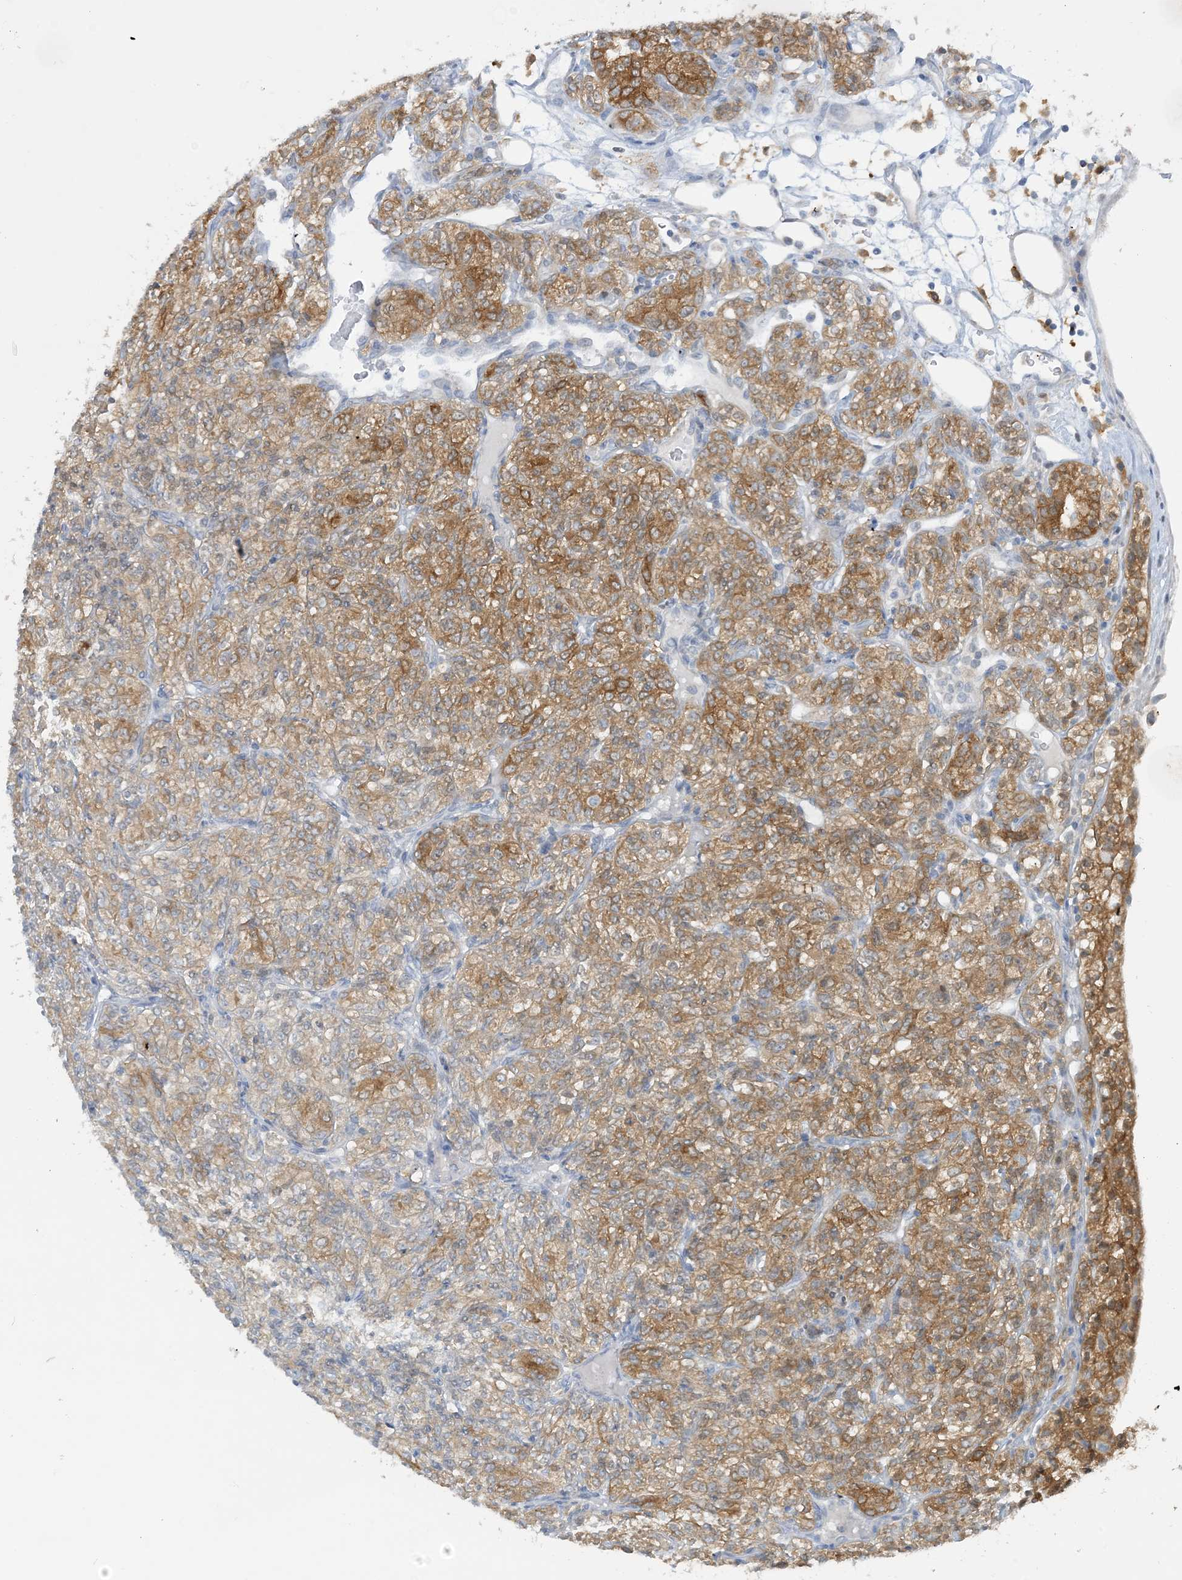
{"staining": {"intensity": "moderate", "quantity": ">75%", "location": "cytoplasmic/membranous"}, "tissue": "renal cancer", "cell_type": "Tumor cells", "image_type": "cancer", "snomed": [{"axis": "morphology", "description": "Adenocarcinoma, NOS"}, {"axis": "topography", "description": "Kidney"}], "caption": "Protein positivity by IHC exhibits moderate cytoplasmic/membranous positivity in about >75% of tumor cells in renal cancer.", "gene": "MRPS18A", "patient": {"sex": "male", "age": 77}}